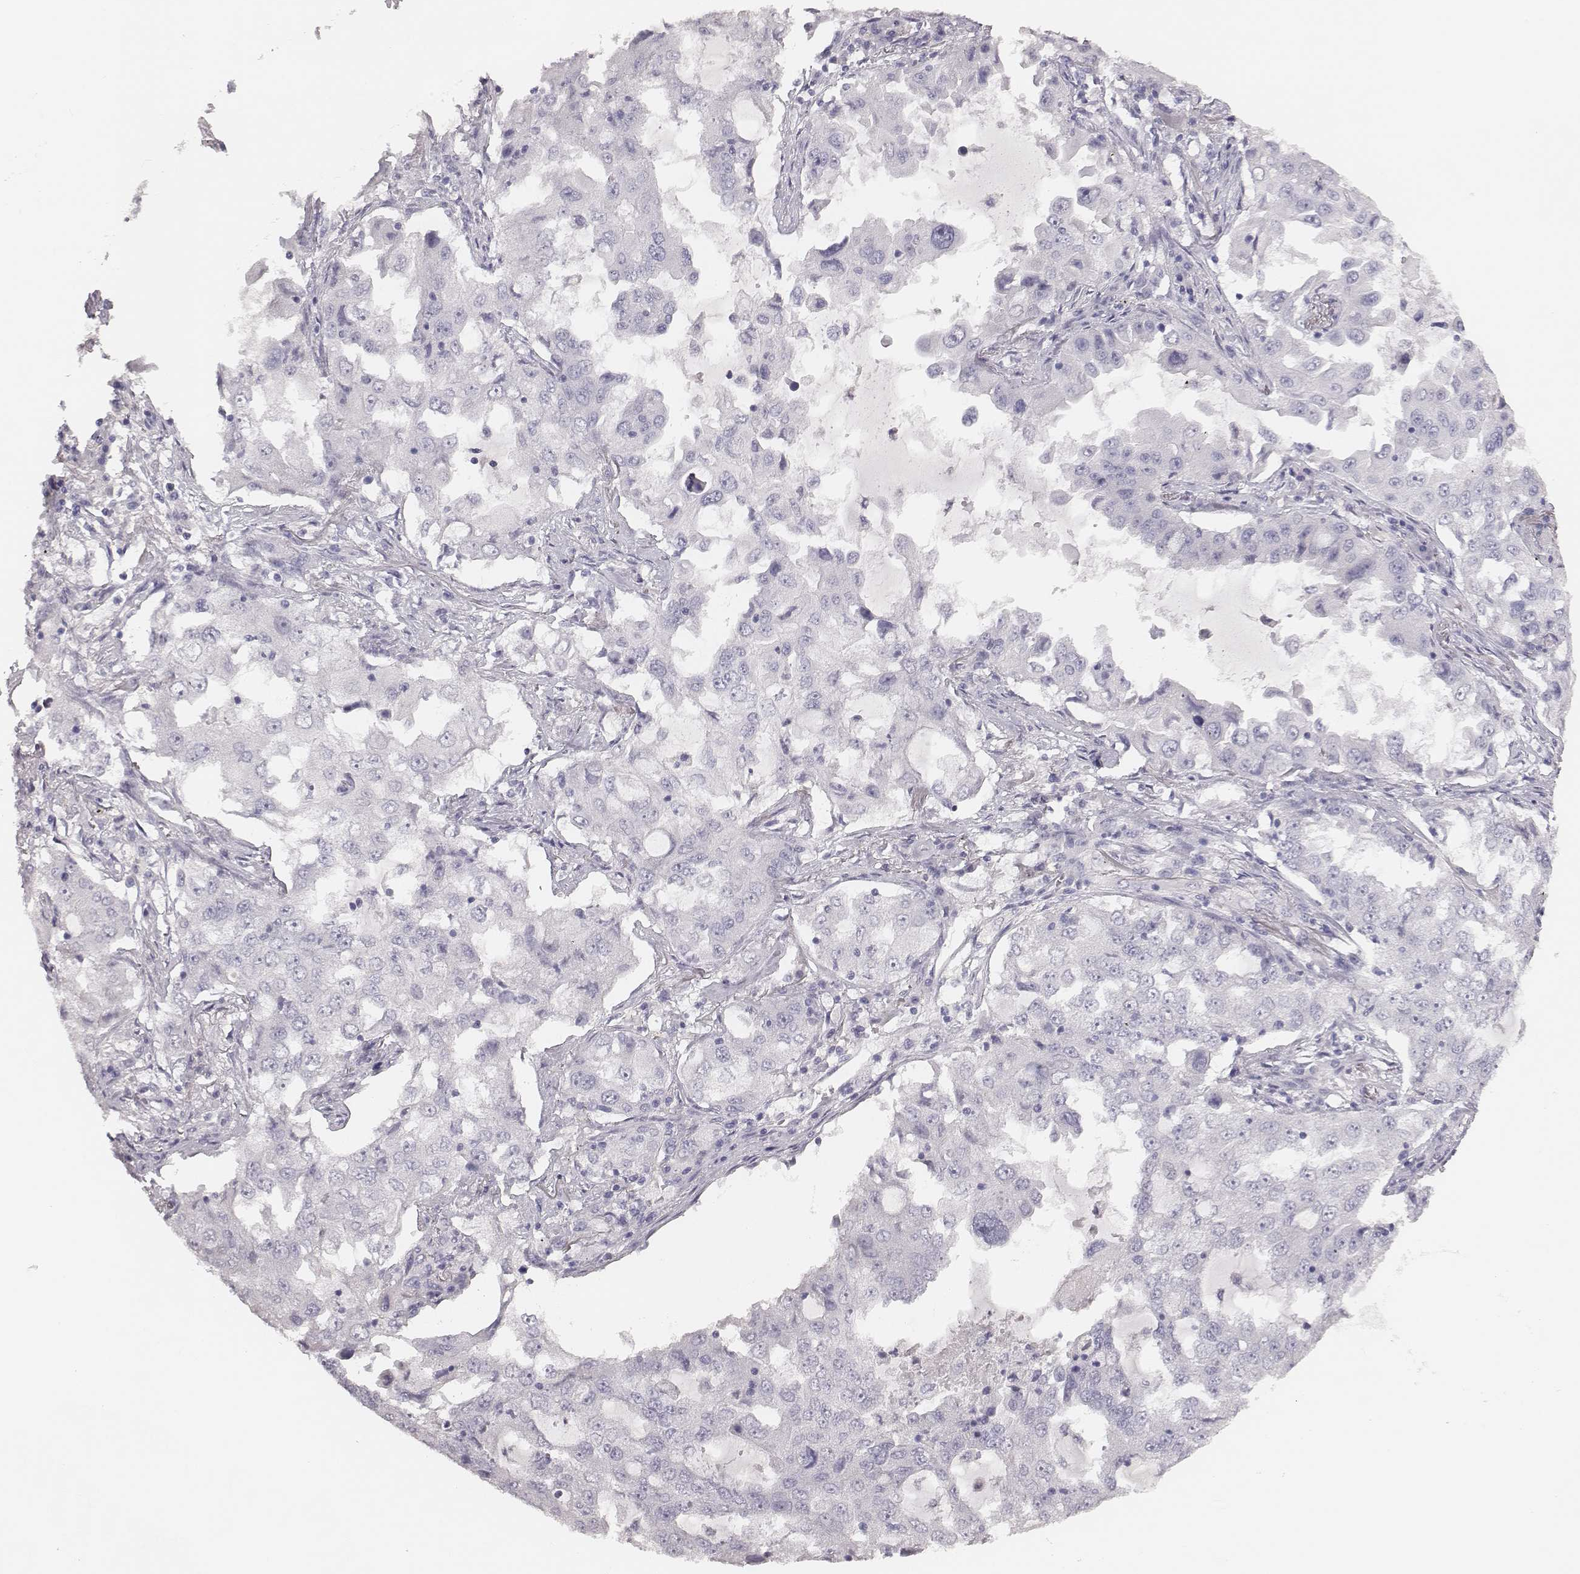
{"staining": {"intensity": "negative", "quantity": "none", "location": "none"}, "tissue": "lung cancer", "cell_type": "Tumor cells", "image_type": "cancer", "snomed": [{"axis": "morphology", "description": "Adenocarcinoma, NOS"}, {"axis": "topography", "description": "Lung"}], "caption": "A photomicrograph of human lung cancer (adenocarcinoma) is negative for staining in tumor cells.", "gene": "MYH6", "patient": {"sex": "female", "age": 61}}